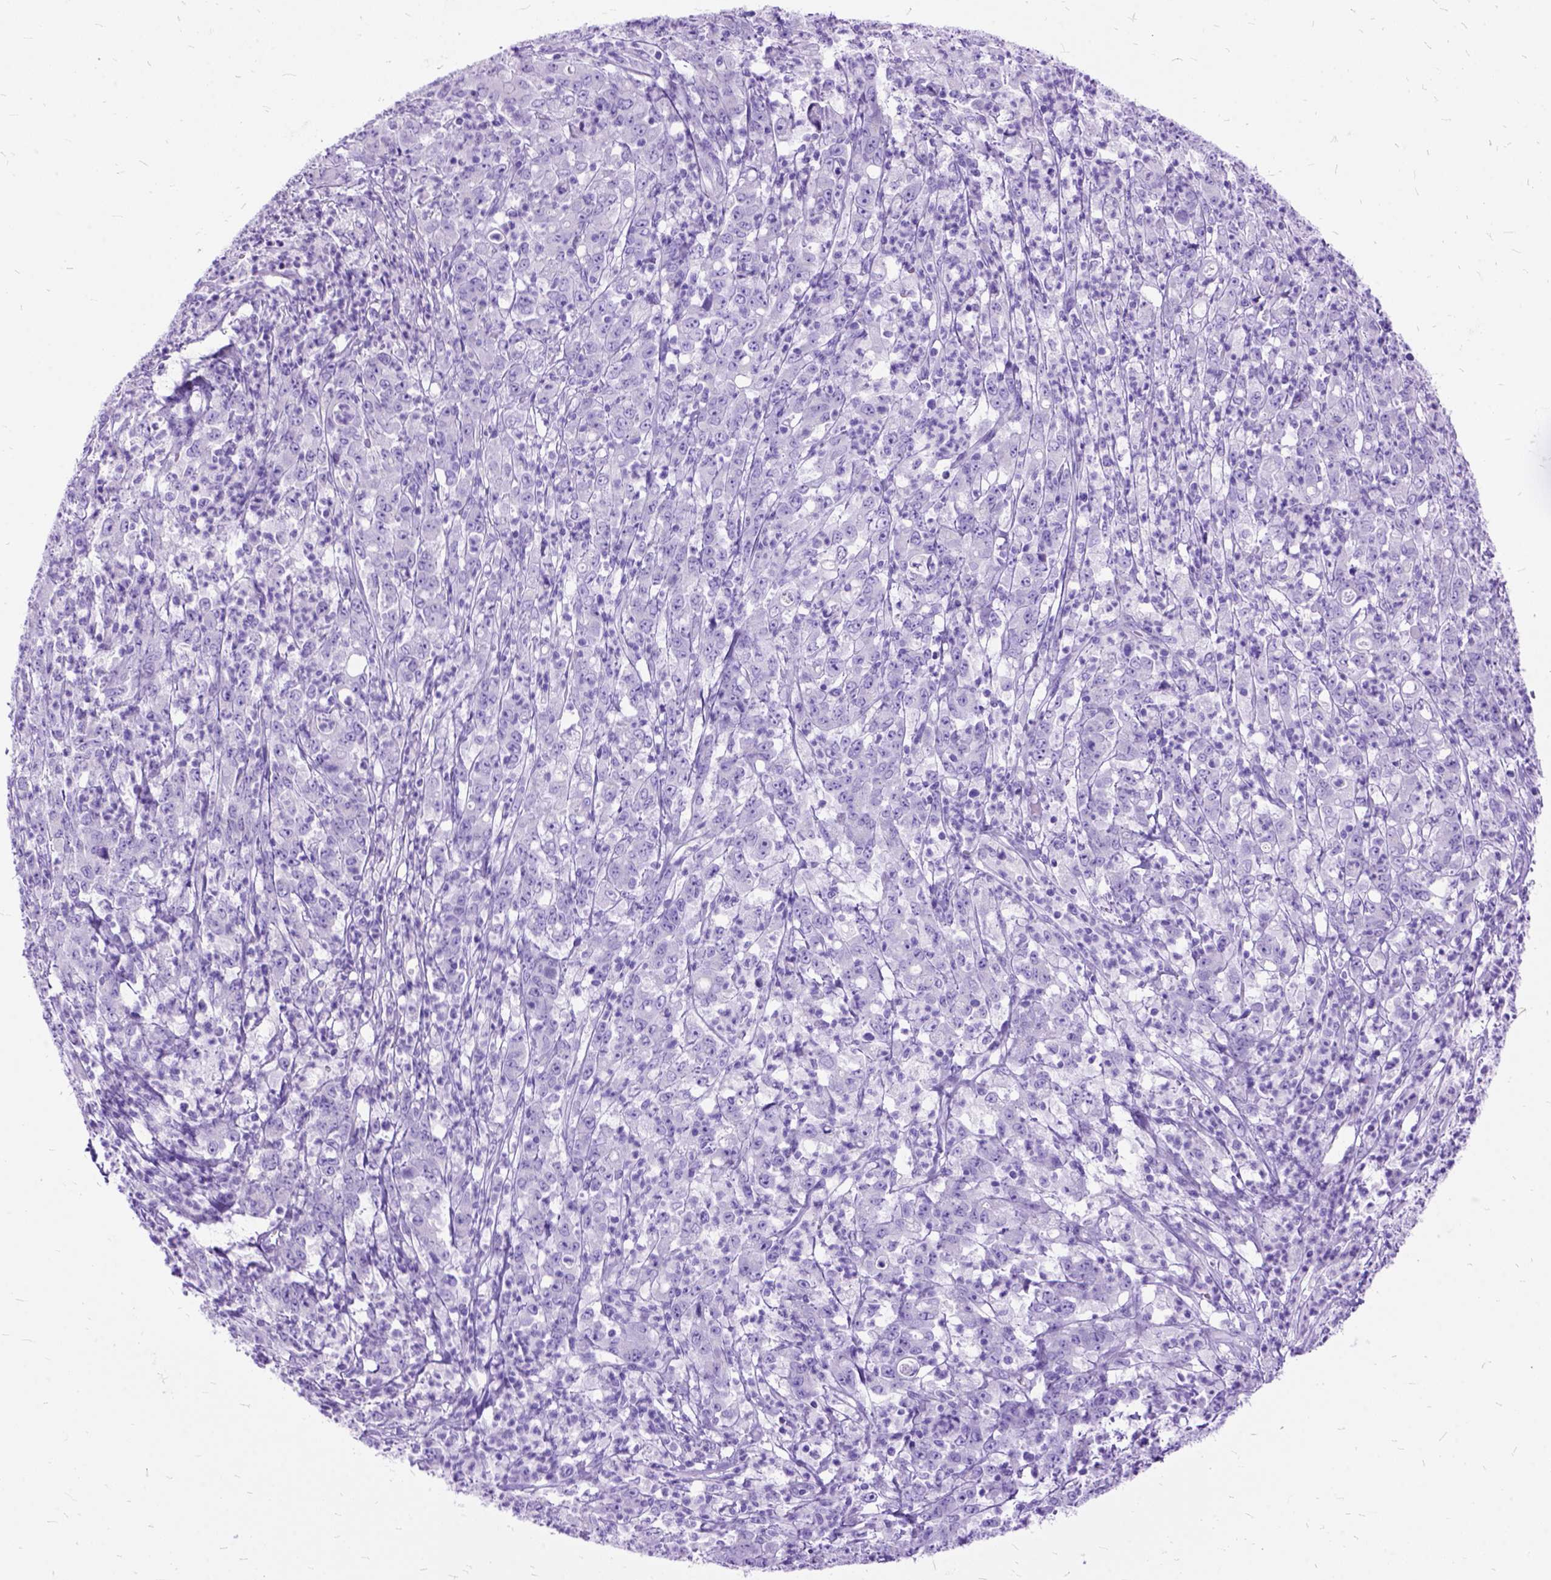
{"staining": {"intensity": "negative", "quantity": "none", "location": "none"}, "tissue": "stomach cancer", "cell_type": "Tumor cells", "image_type": "cancer", "snomed": [{"axis": "morphology", "description": "Adenocarcinoma, NOS"}, {"axis": "topography", "description": "Stomach, lower"}], "caption": "Immunohistochemical staining of stomach cancer (adenocarcinoma) demonstrates no significant staining in tumor cells.", "gene": "DNAH2", "patient": {"sex": "female", "age": 71}}